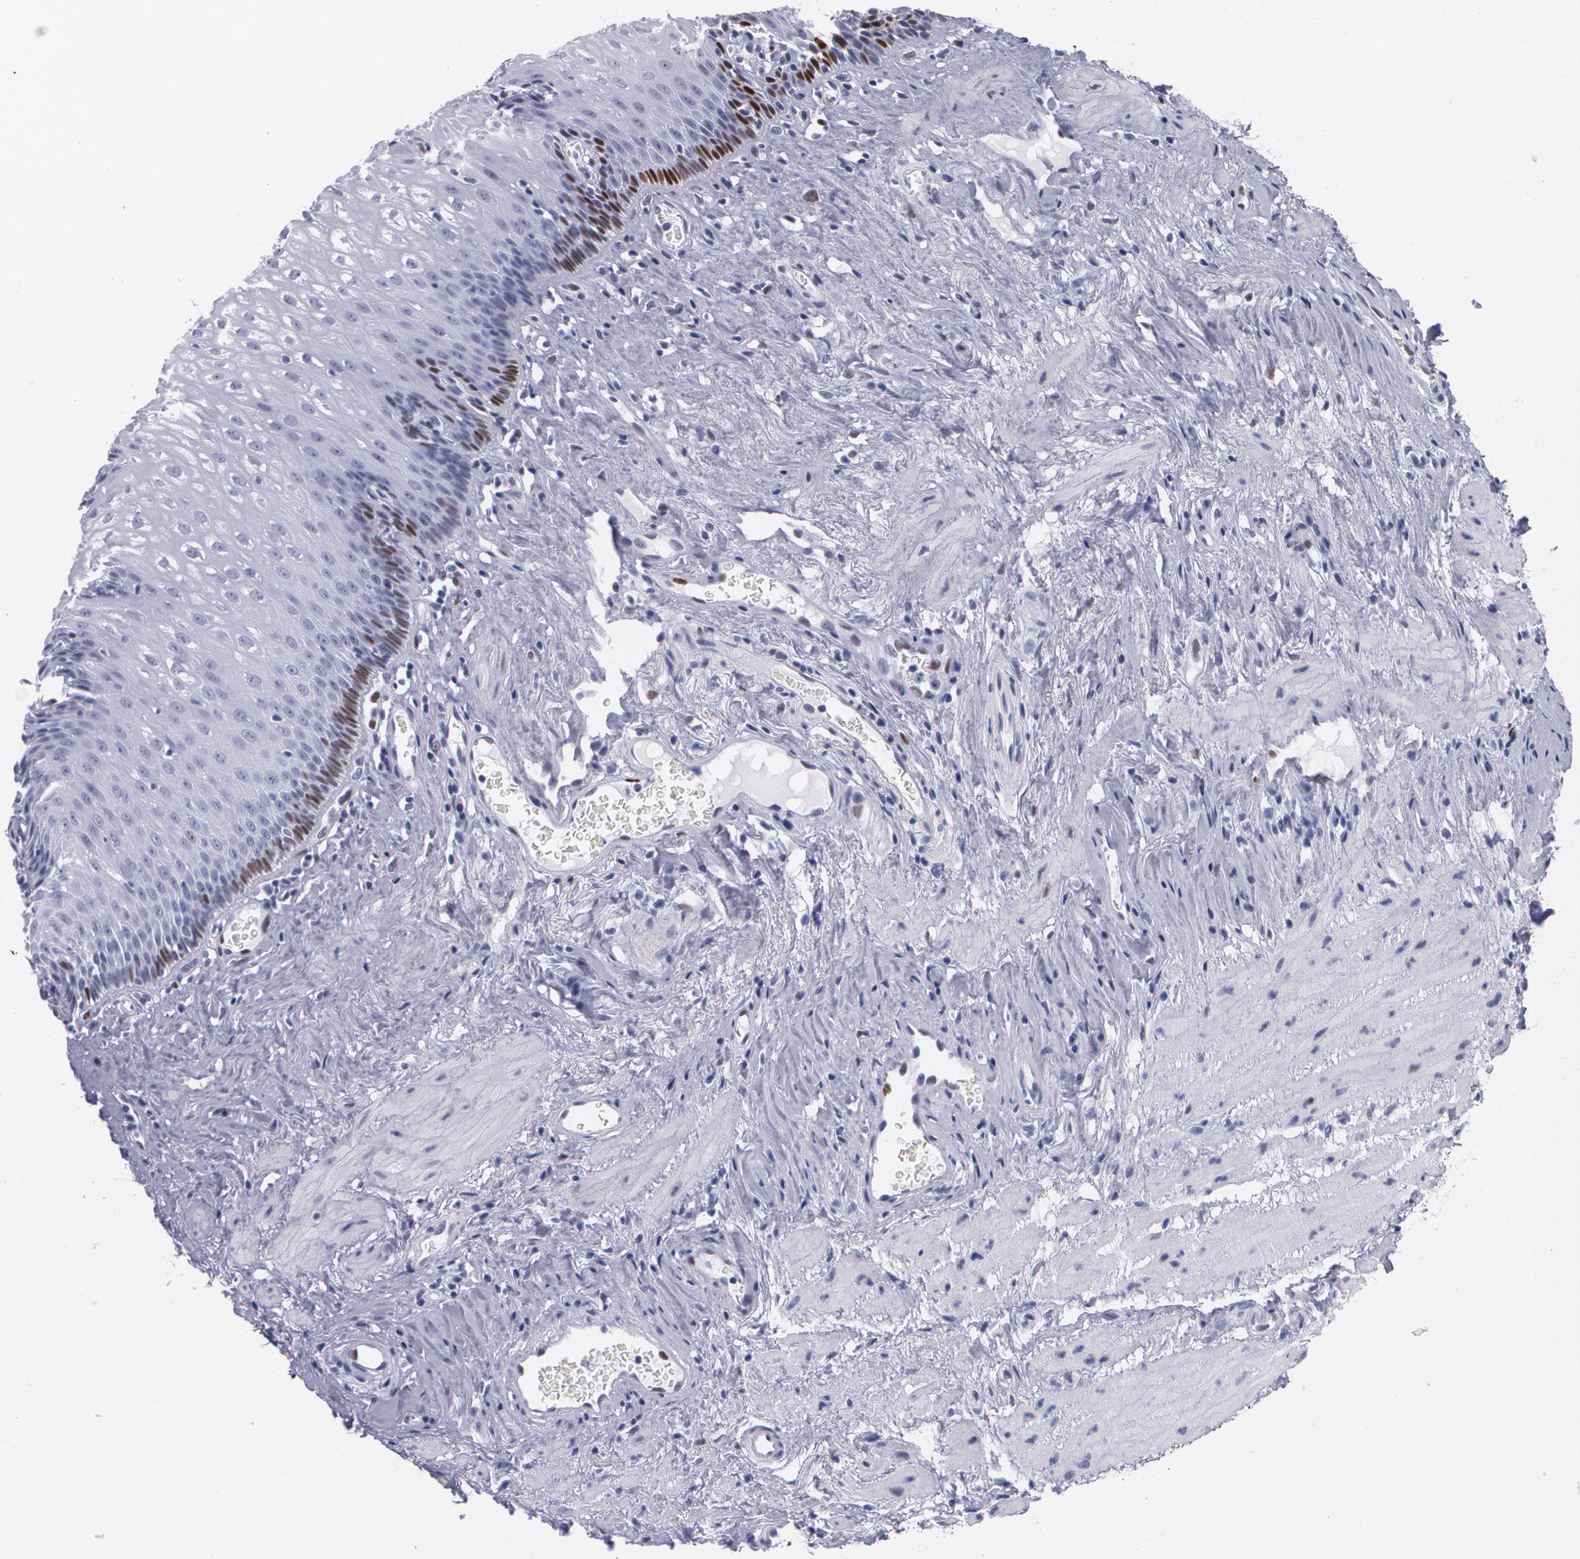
{"staining": {"intensity": "strong", "quantity": "<25%", "location": "nuclear"}, "tissue": "esophagus", "cell_type": "Squamous epithelial cells", "image_type": "normal", "snomed": [{"axis": "morphology", "description": "Normal tissue, NOS"}, {"axis": "topography", "description": "Esophagus"}], "caption": "Immunohistochemical staining of unremarkable human esophagus reveals <25% levels of strong nuclear protein expression in approximately <25% of squamous epithelial cells.", "gene": "TP53", "patient": {"sex": "female", "age": 70}}